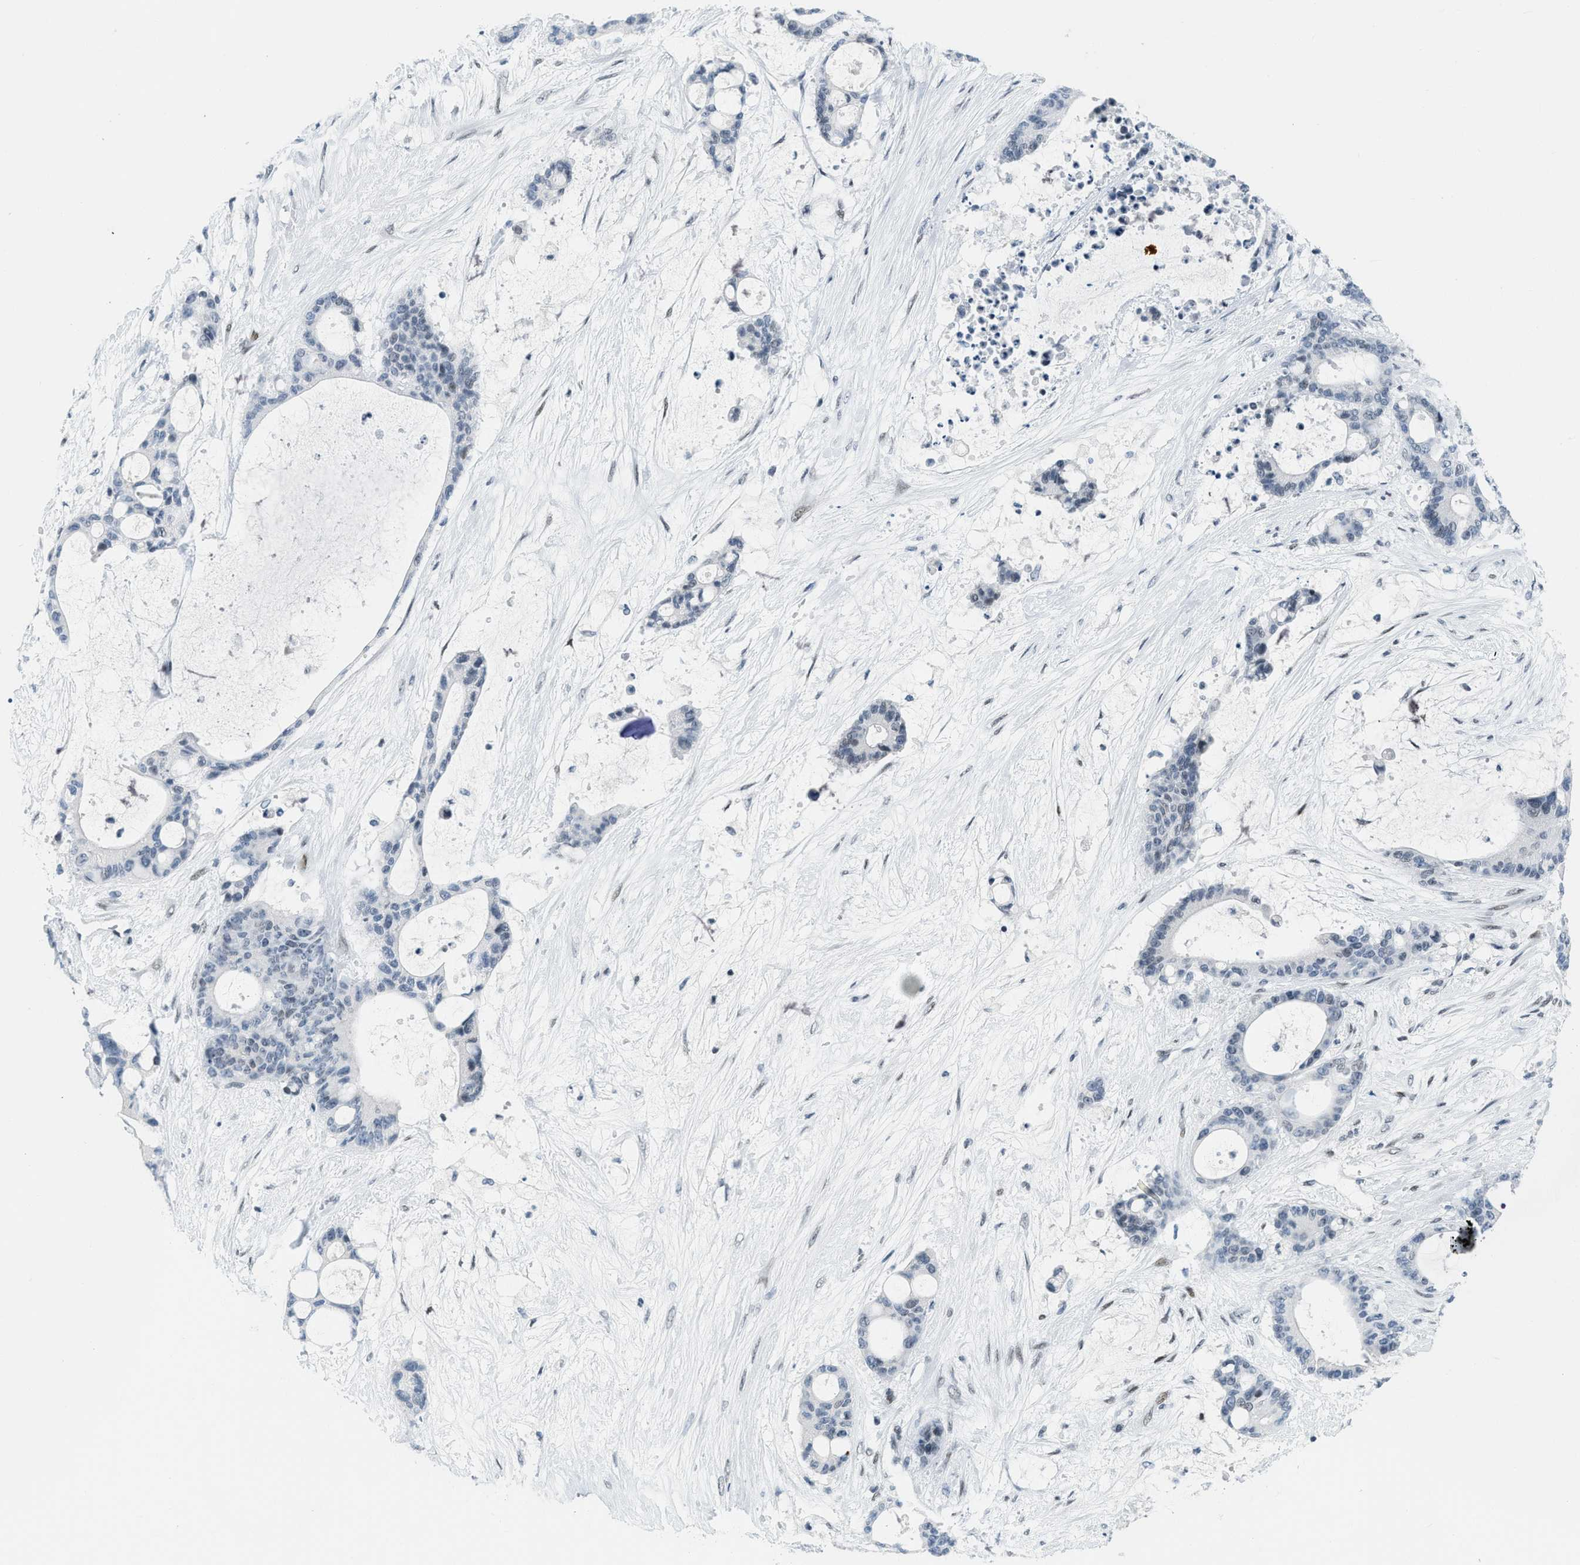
{"staining": {"intensity": "negative", "quantity": "none", "location": "none"}, "tissue": "liver cancer", "cell_type": "Tumor cells", "image_type": "cancer", "snomed": [{"axis": "morphology", "description": "Cholangiocarcinoma"}, {"axis": "topography", "description": "Liver"}], "caption": "Immunohistochemical staining of human liver cholangiocarcinoma displays no significant staining in tumor cells. The staining was performed using DAB (3,3'-diaminobenzidine) to visualize the protein expression in brown, while the nuclei were stained in blue with hematoxylin (Magnification: 20x).", "gene": "PBX1", "patient": {"sex": "female", "age": 73}}